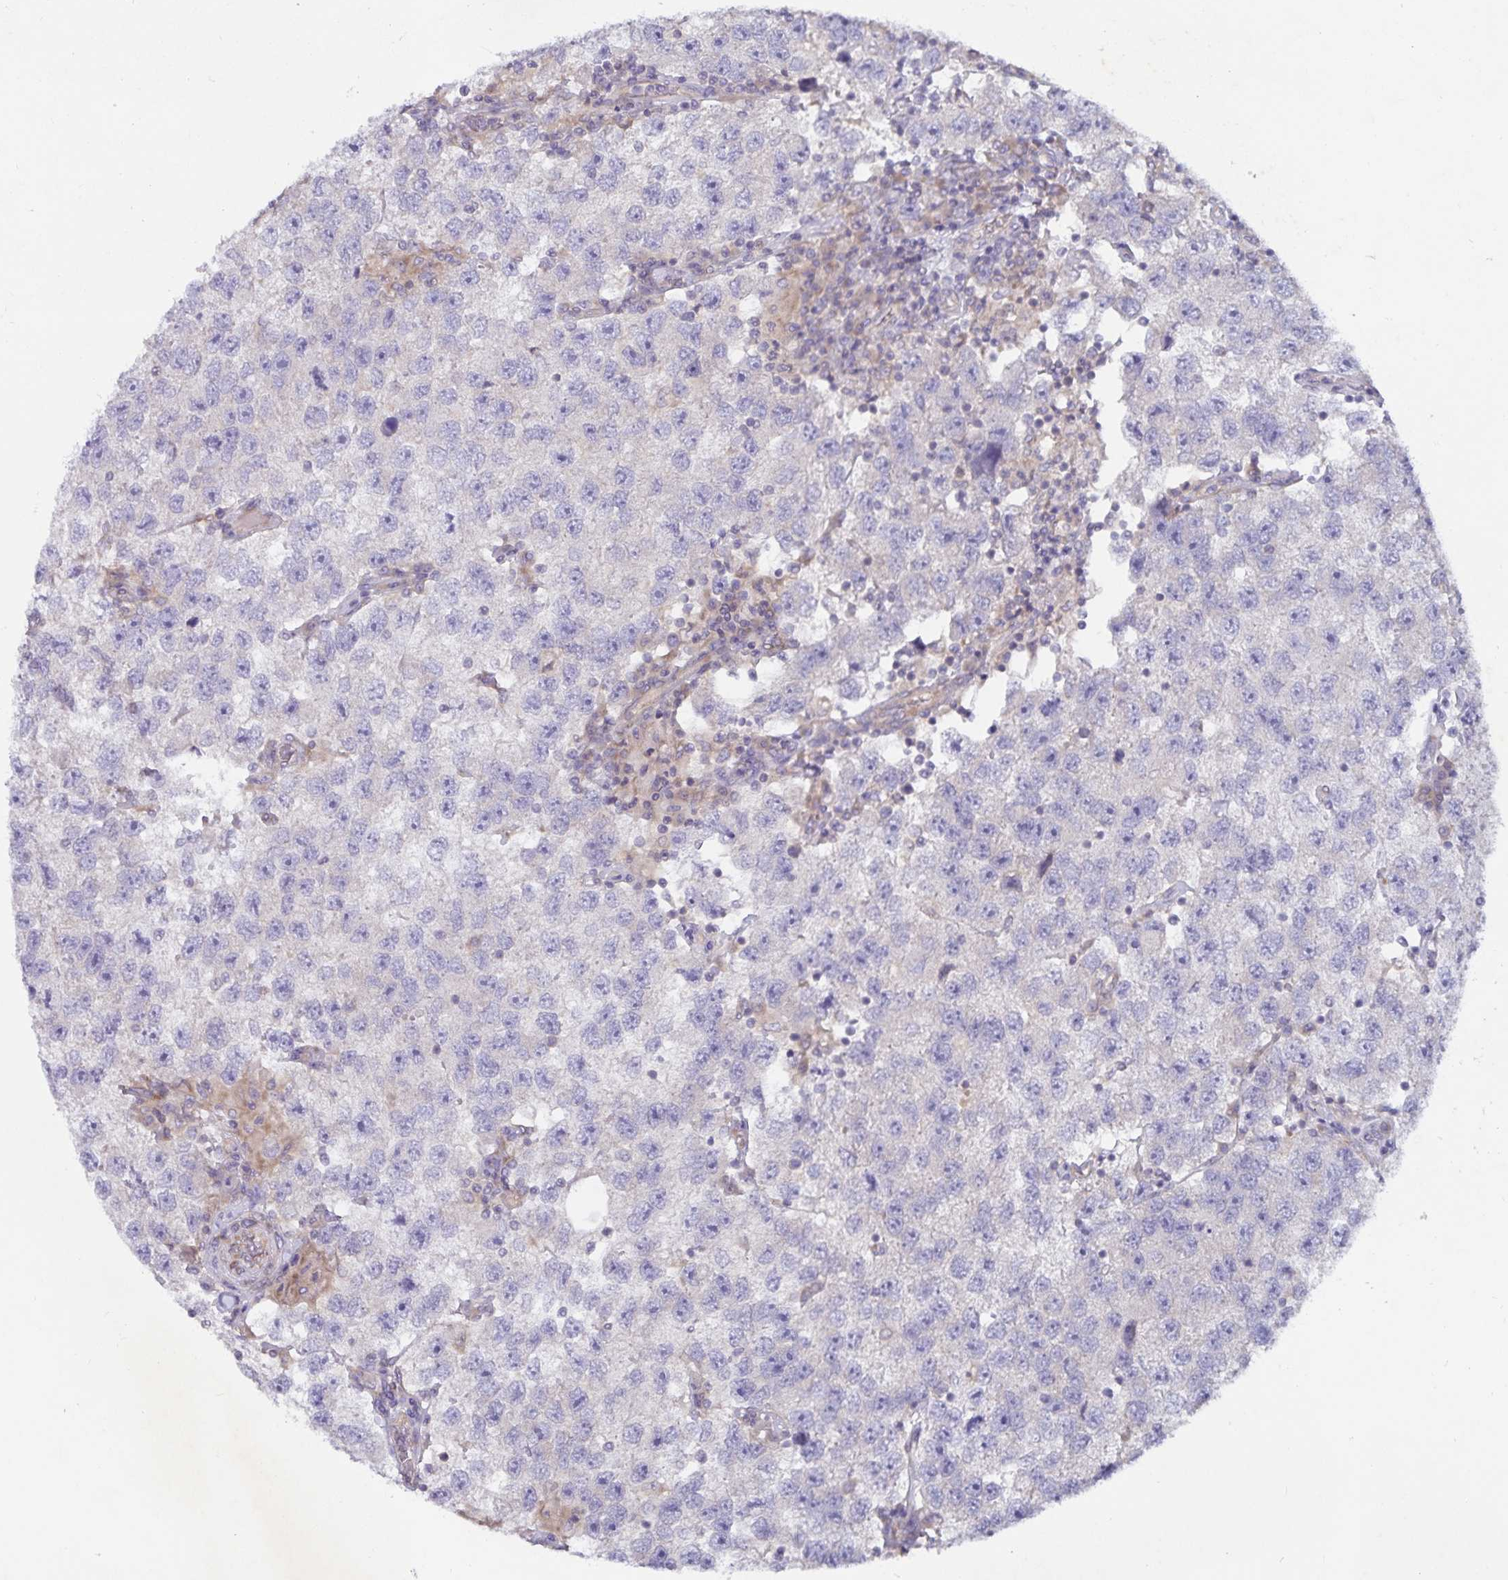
{"staining": {"intensity": "negative", "quantity": "none", "location": "none"}, "tissue": "testis cancer", "cell_type": "Tumor cells", "image_type": "cancer", "snomed": [{"axis": "morphology", "description": "Seminoma, NOS"}, {"axis": "topography", "description": "Testis"}], "caption": "DAB immunohistochemical staining of human seminoma (testis) displays no significant expression in tumor cells.", "gene": "FAM120A", "patient": {"sex": "male", "age": 26}}